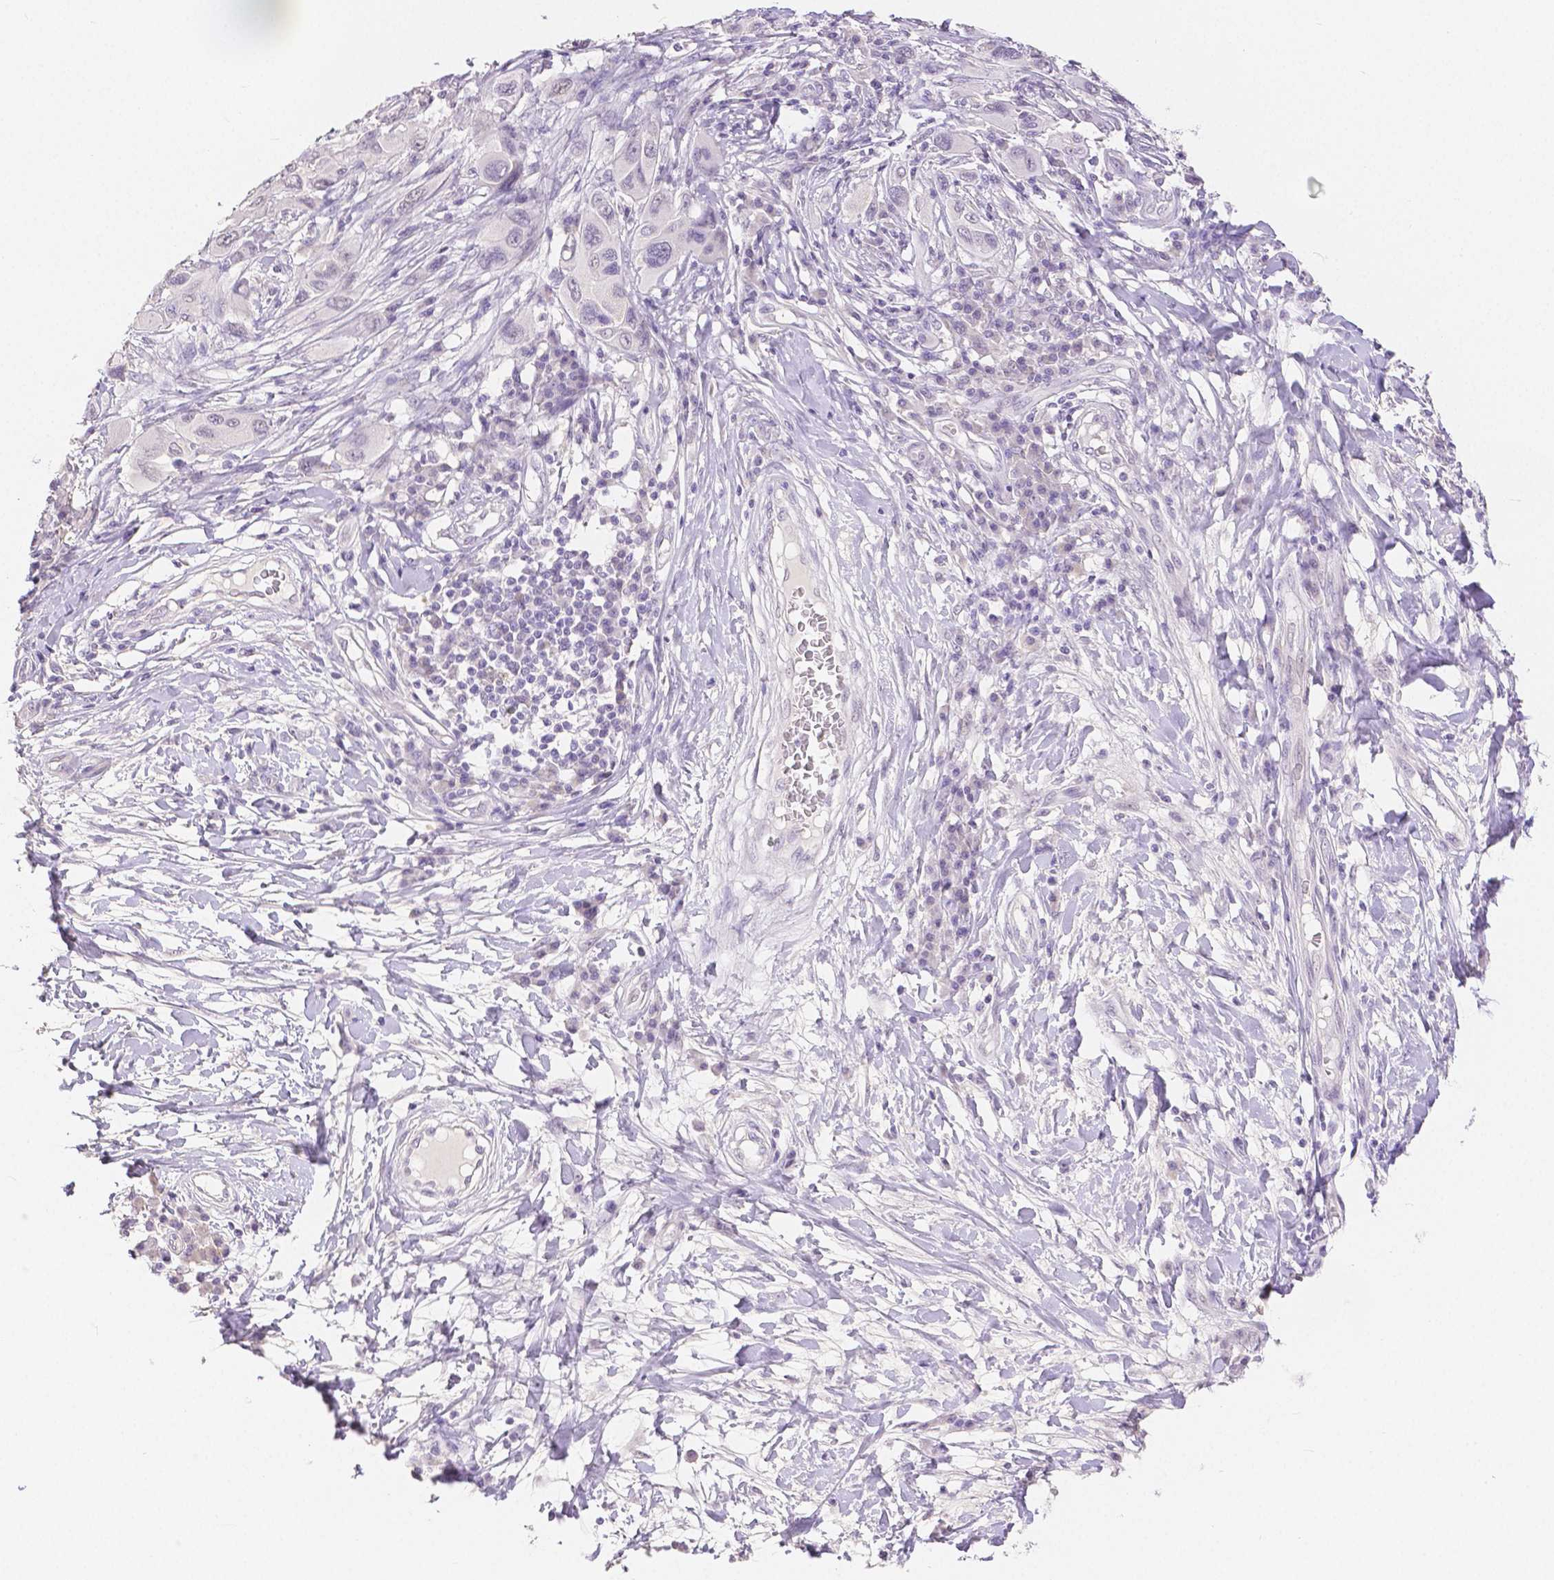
{"staining": {"intensity": "negative", "quantity": "none", "location": "none"}, "tissue": "melanoma", "cell_type": "Tumor cells", "image_type": "cancer", "snomed": [{"axis": "morphology", "description": "Malignant melanoma, NOS"}, {"axis": "topography", "description": "Skin"}], "caption": "The micrograph exhibits no staining of tumor cells in malignant melanoma.", "gene": "OCLN", "patient": {"sex": "male", "age": 53}}